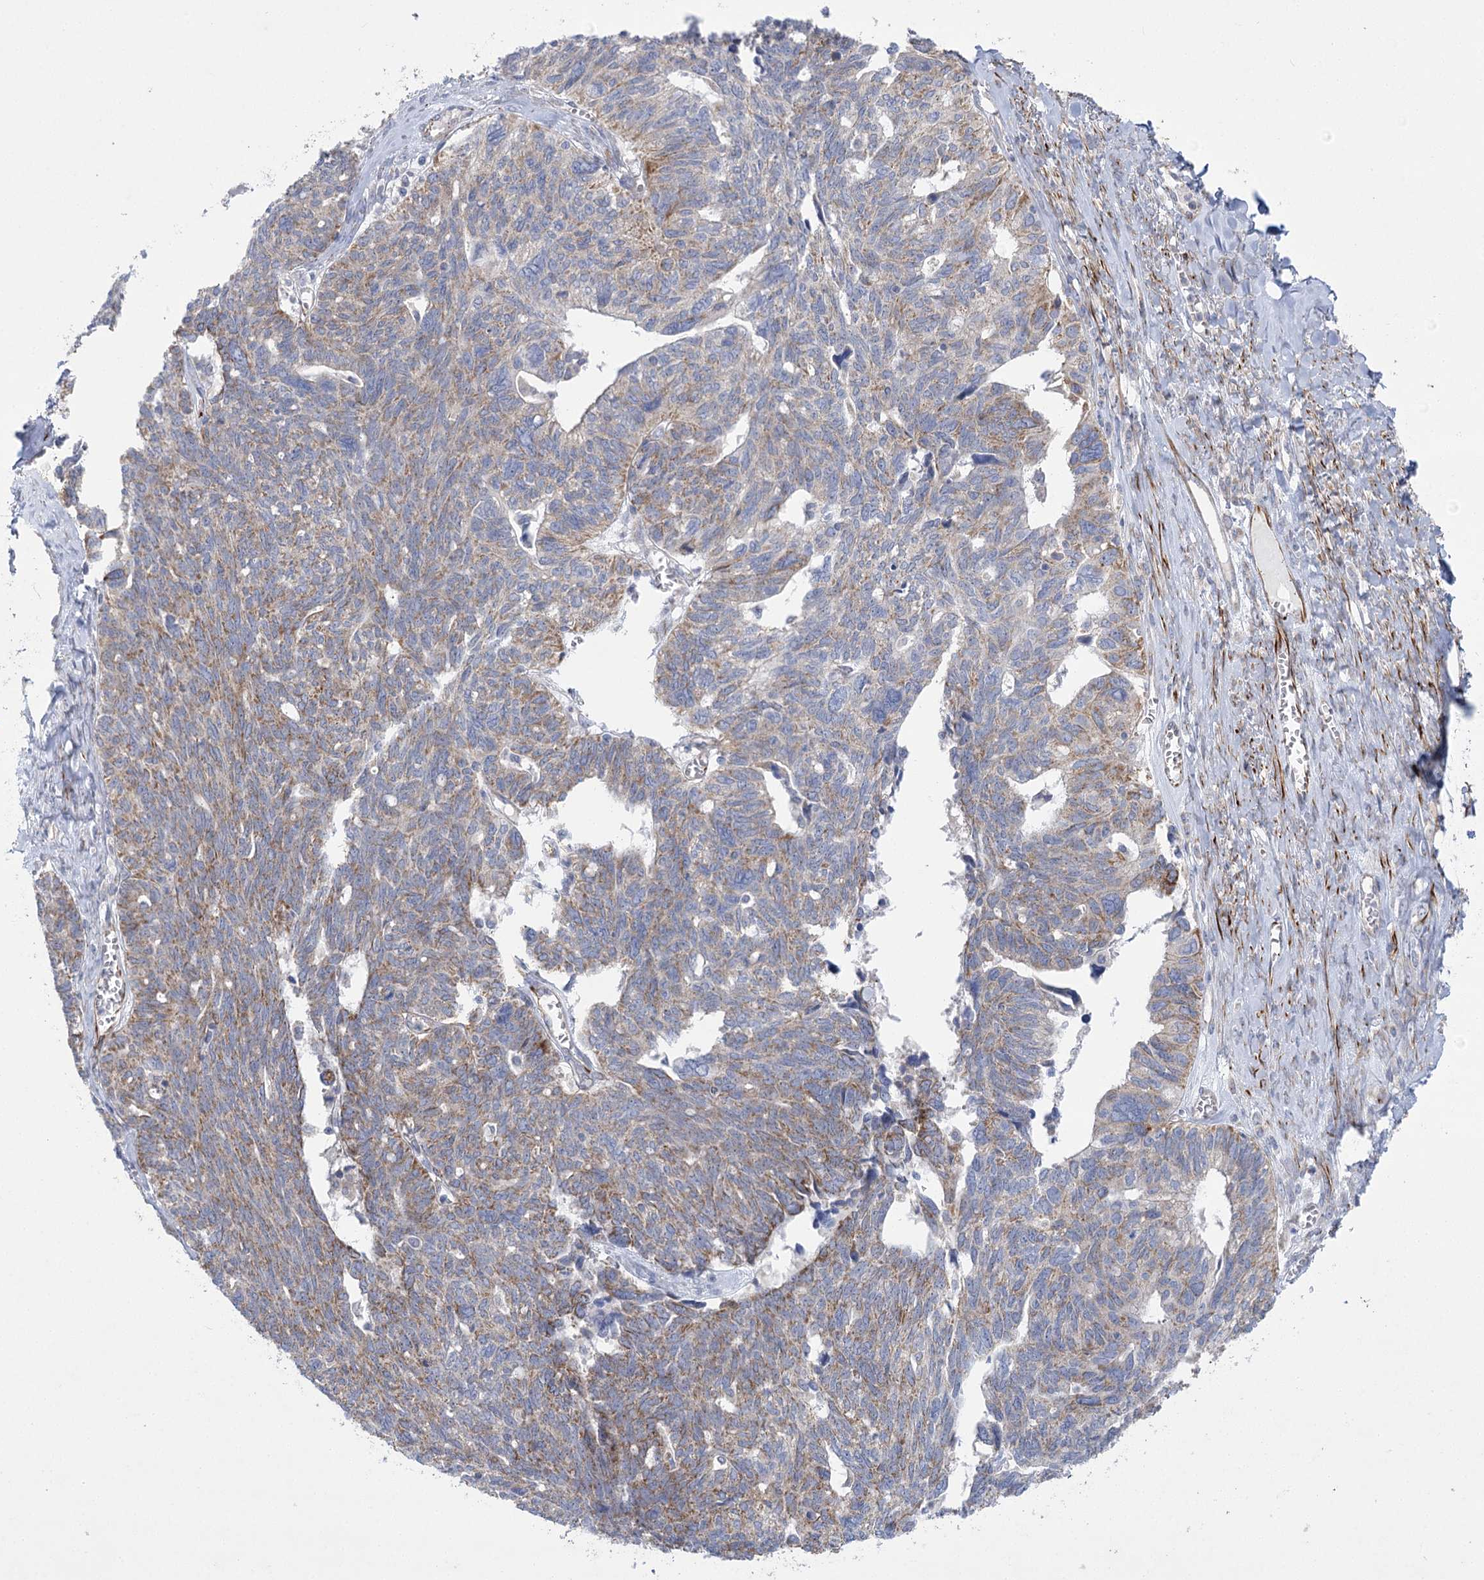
{"staining": {"intensity": "weak", "quantity": "25%-75%", "location": "cytoplasmic/membranous"}, "tissue": "ovarian cancer", "cell_type": "Tumor cells", "image_type": "cancer", "snomed": [{"axis": "morphology", "description": "Cystadenocarcinoma, serous, NOS"}, {"axis": "topography", "description": "Ovary"}], "caption": "Immunohistochemistry (IHC) of human ovarian cancer (serous cystadenocarcinoma) shows low levels of weak cytoplasmic/membranous expression in approximately 25%-75% of tumor cells.", "gene": "DHTKD1", "patient": {"sex": "female", "age": 79}}